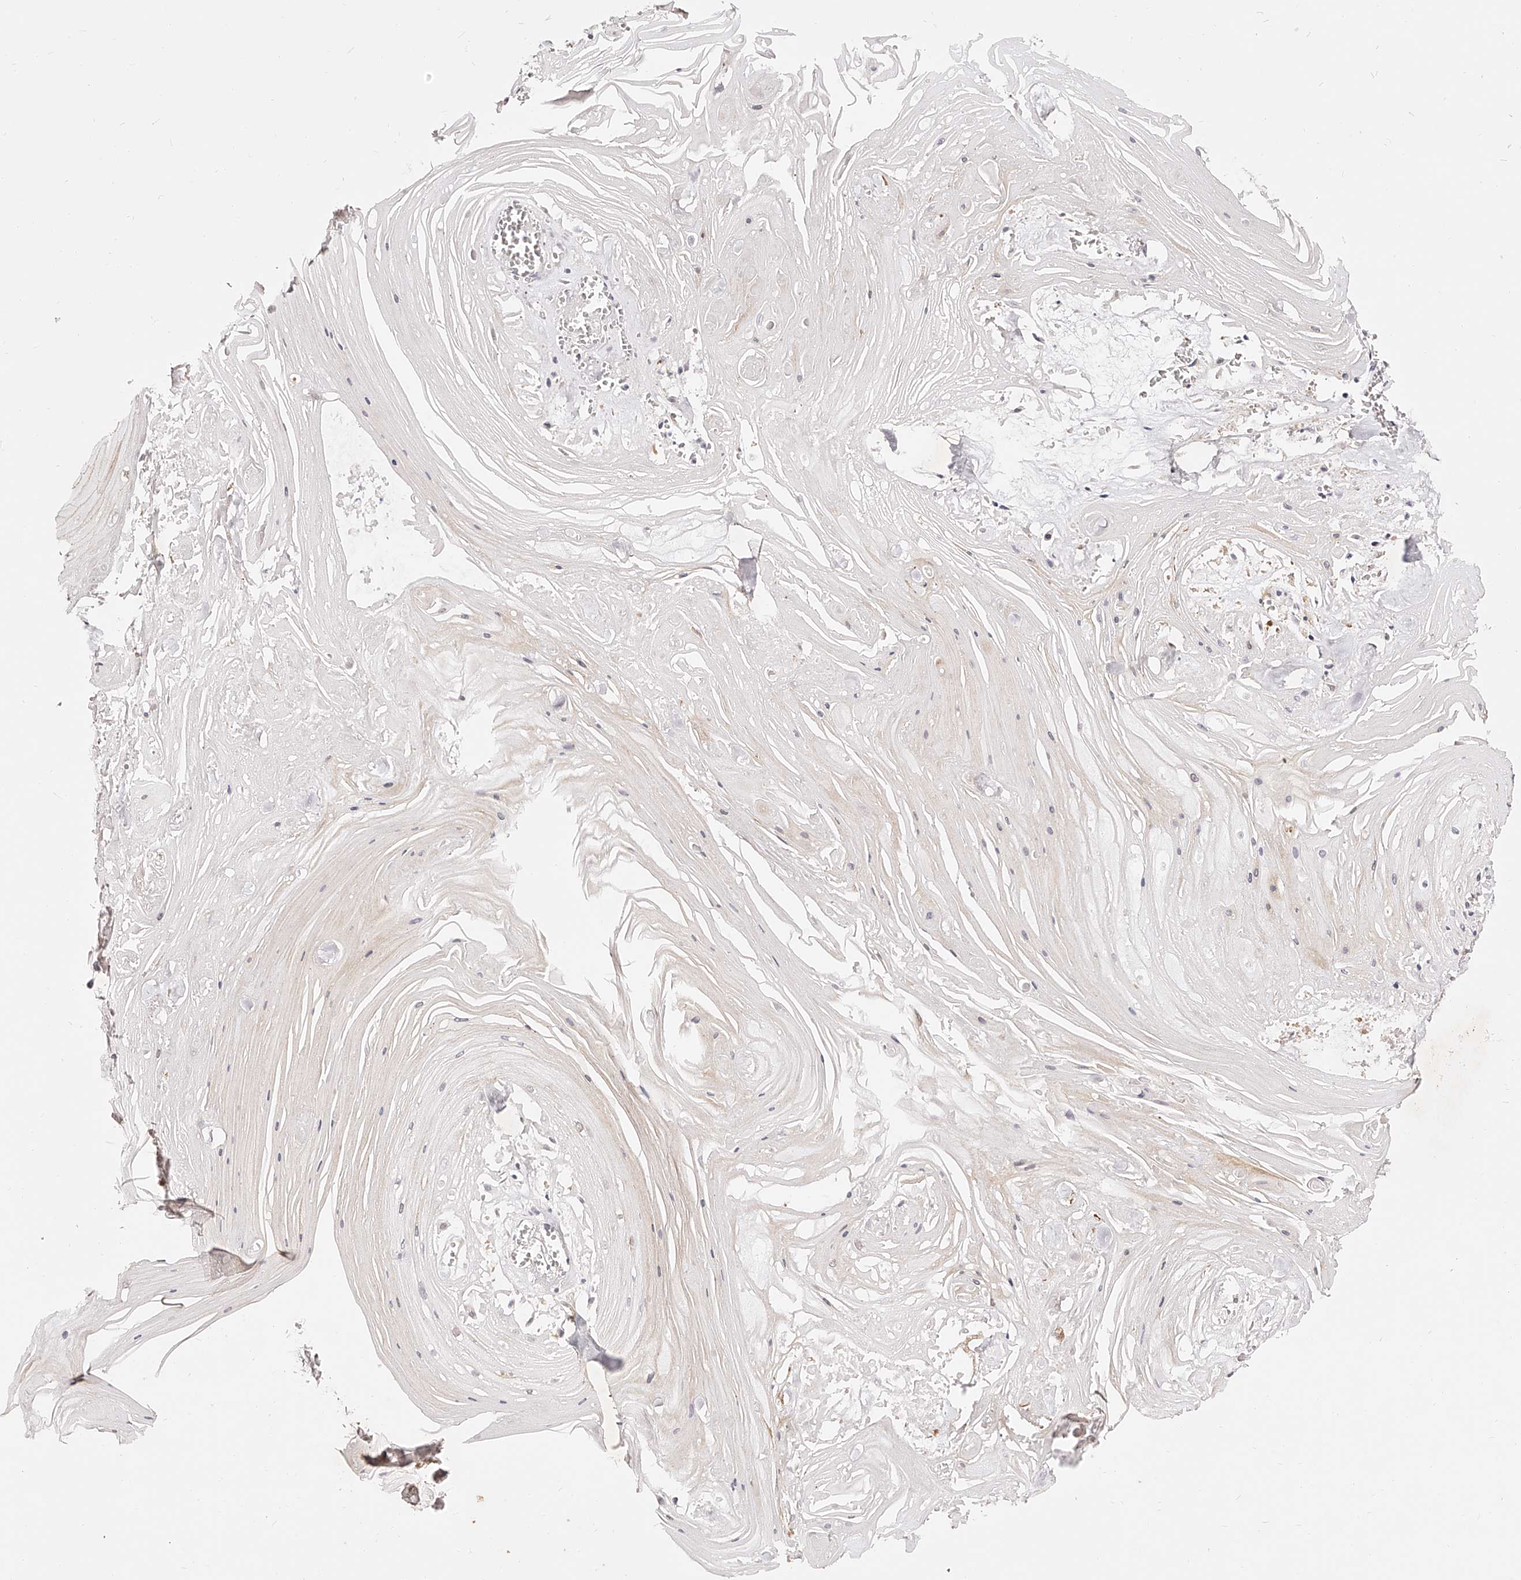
{"staining": {"intensity": "negative", "quantity": "none", "location": "none"}, "tissue": "skin cancer", "cell_type": "Tumor cells", "image_type": "cancer", "snomed": [{"axis": "morphology", "description": "Squamous cell carcinoma, NOS"}, {"axis": "topography", "description": "Skin"}], "caption": "Histopathology image shows no protein expression in tumor cells of skin squamous cell carcinoma tissue. The staining was performed using DAB (3,3'-diaminobenzidine) to visualize the protein expression in brown, while the nuclei were stained in blue with hematoxylin (Magnification: 20x).", "gene": "USF3", "patient": {"sex": "male", "age": 74}}